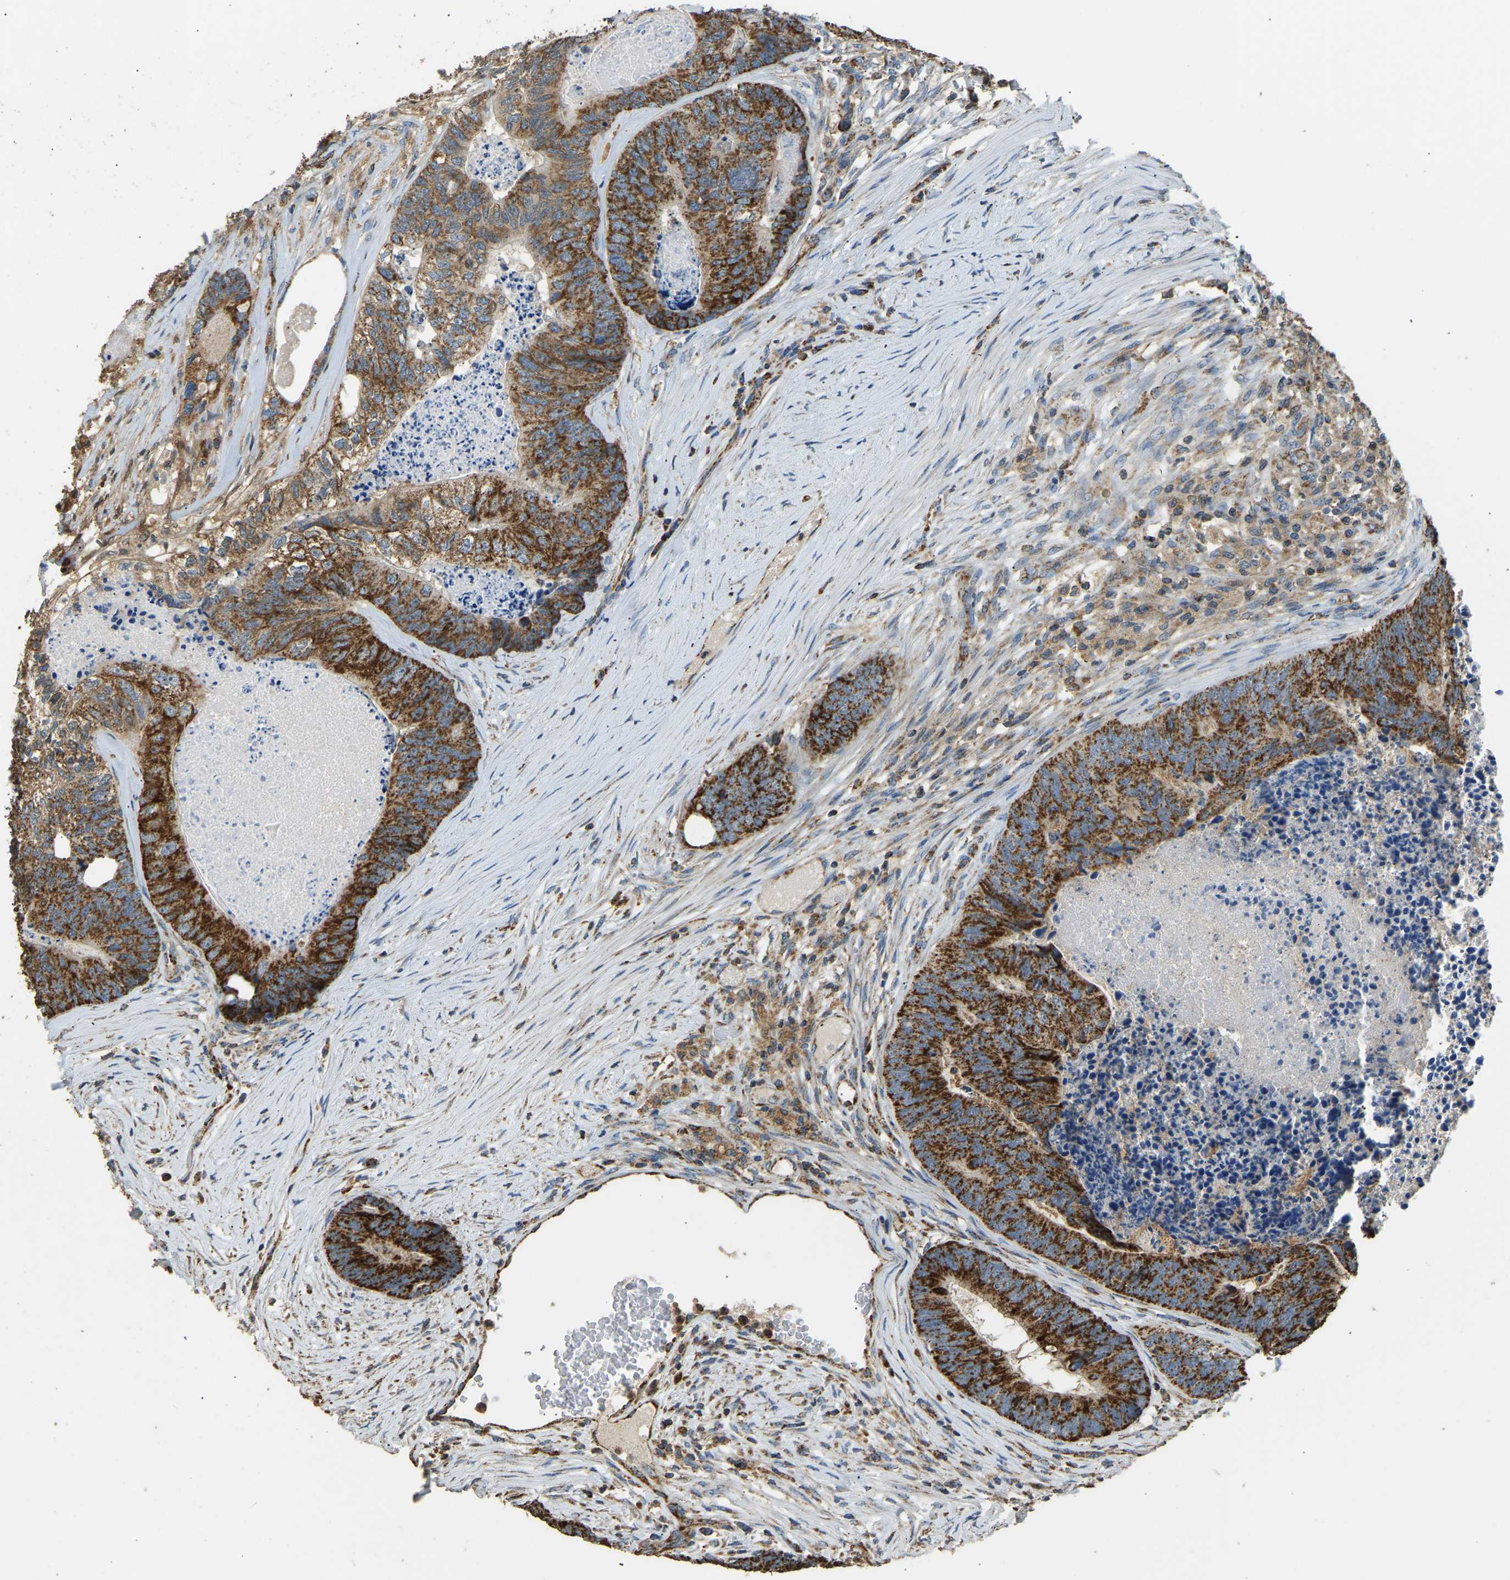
{"staining": {"intensity": "strong", "quantity": ">75%", "location": "cytoplasmic/membranous"}, "tissue": "colorectal cancer", "cell_type": "Tumor cells", "image_type": "cancer", "snomed": [{"axis": "morphology", "description": "Adenocarcinoma, NOS"}, {"axis": "topography", "description": "Colon"}], "caption": "Human colorectal cancer stained for a protein (brown) demonstrates strong cytoplasmic/membranous positive expression in about >75% of tumor cells.", "gene": "TUFM", "patient": {"sex": "female", "age": 67}}